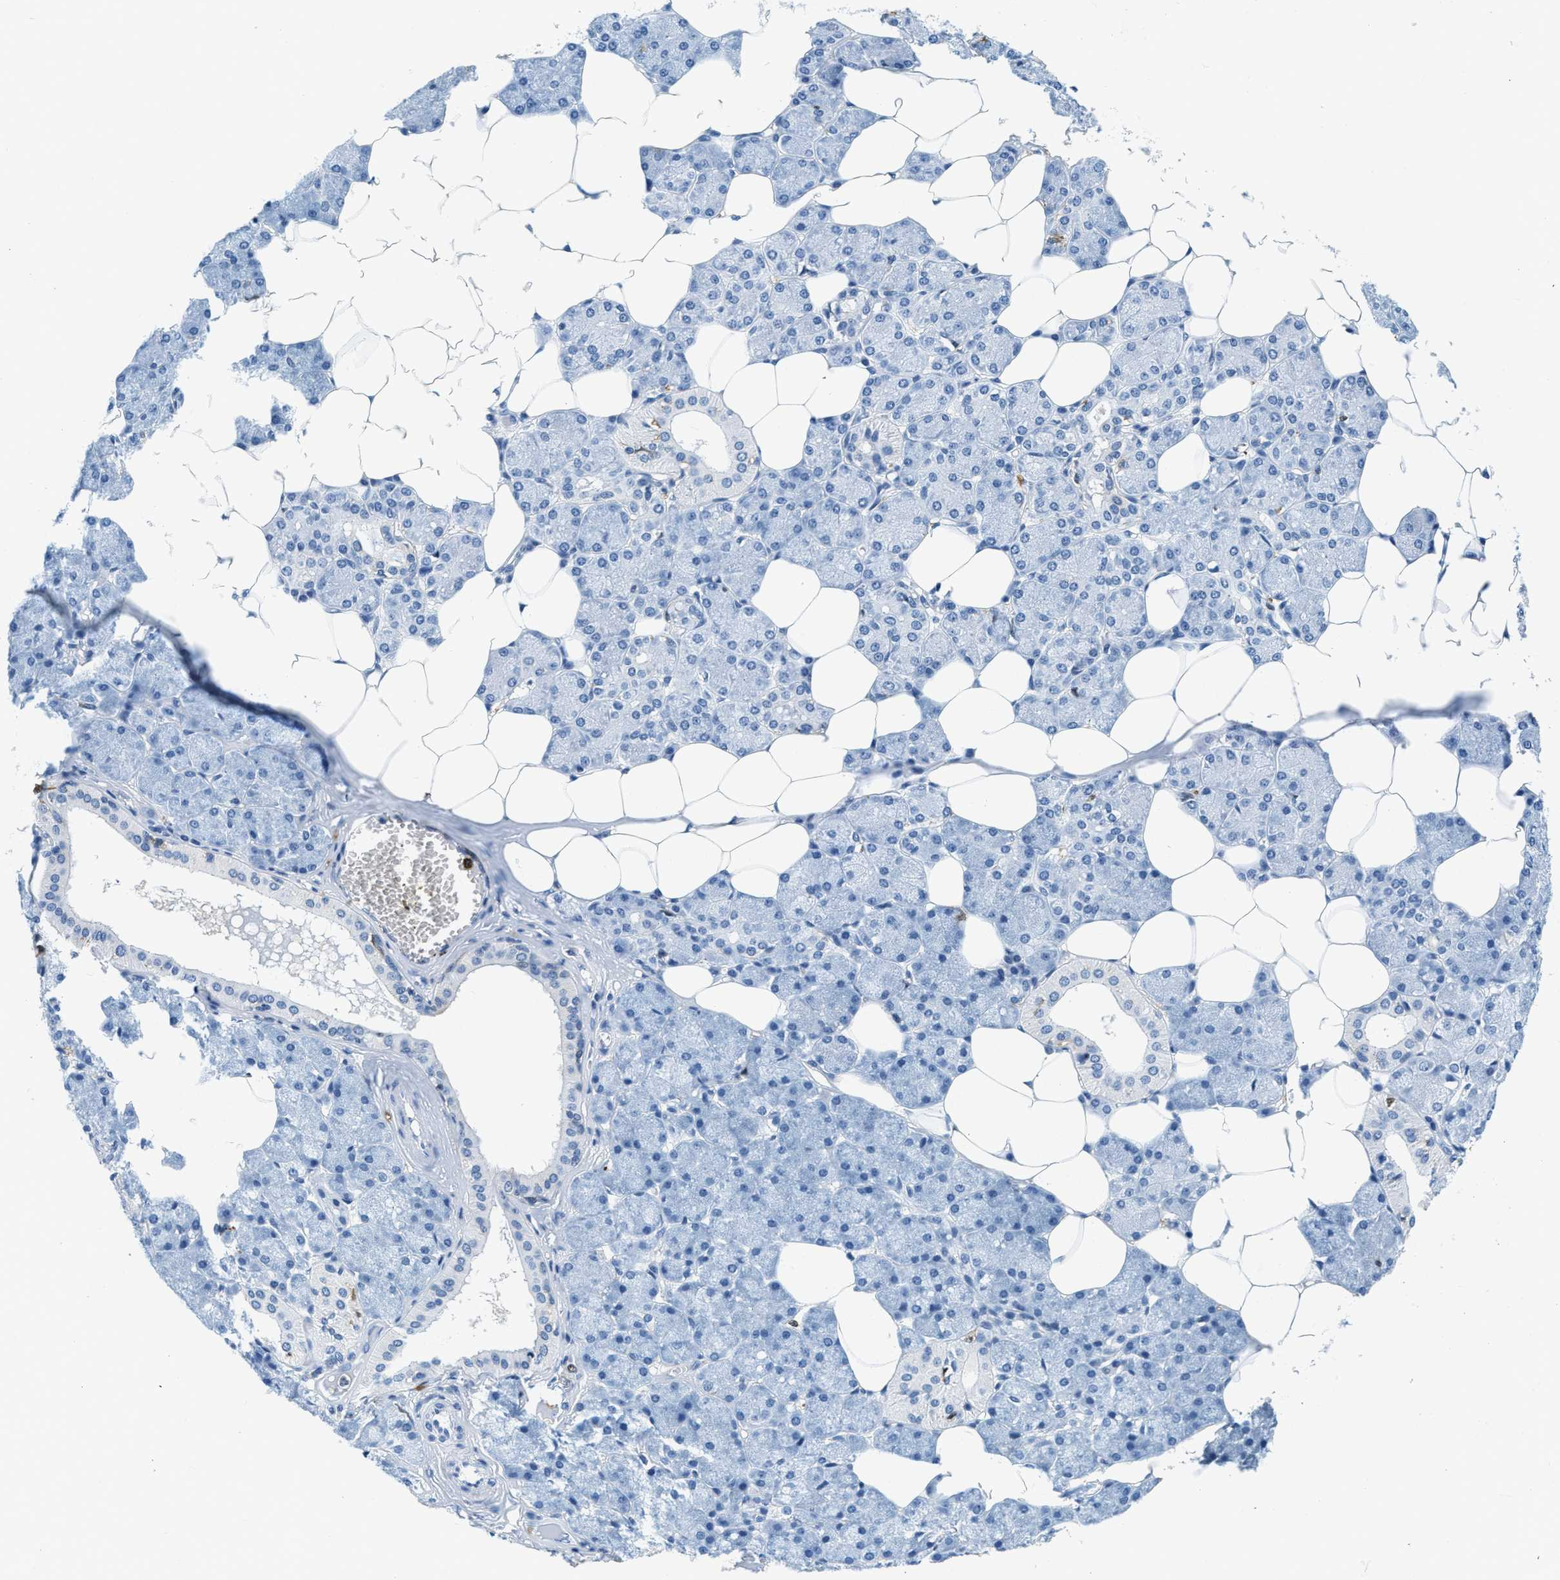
{"staining": {"intensity": "negative", "quantity": "none", "location": "none"}, "tissue": "salivary gland", "cell_type": "Glandular cells", "image_type": "normal", "snomed": [{"axis": "morphology", "description": "Normal tissue, NOS"}, {"axis": "topography", "description": "Salivary gland"}], "caption": "Immunohistochemistry micrograph of benign human salivary gland stained for a protein (brown), which exhibits no positivity in glandular cells.", "gene": "CAPG", "patient": {"sex": "male", "age": 62}}